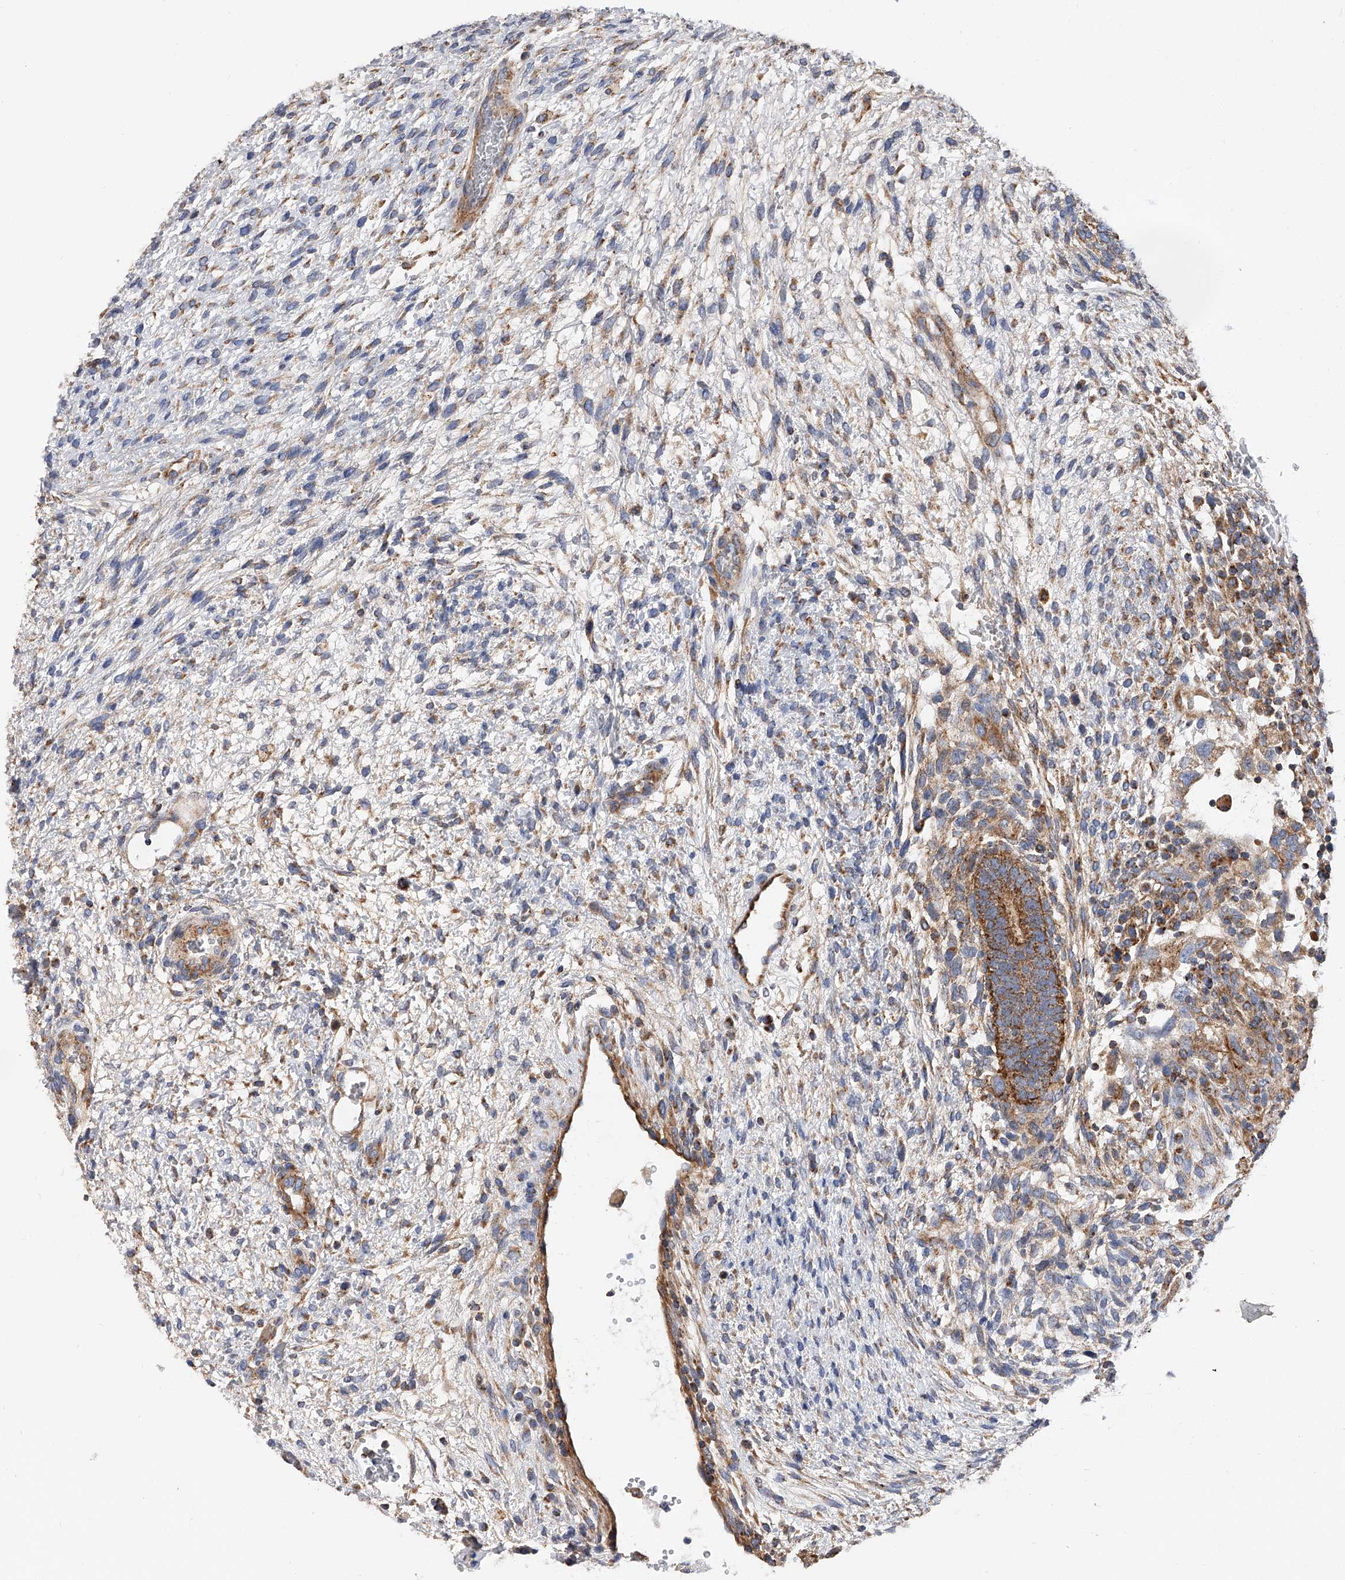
{"staining": {"intensity": "strong", "quantity": ">75%", "location": "cytoplasmic/membranous"}, "tissue": "testis cancer", "cell_type": "Tumor cells", "image_type": "cancer", "snomed": [{"axis": "morphology", "description": "Carcinoma, Embryonal, NOS"}, {"axis": "topography", "description": "Testis"}], "caption": "The micrograph demonstrates staining of embryonal carcinoma (testis), revealing strong cytoplasmic/membranous protein expression (brown color) within tumor cells. The protein is stained brown, and the nuclei are stained in blue (DAB IHC with brightfield microscopy, high magnification).", "gene": "PDSS2", "patient": {"sex": "male", "age": 37}}